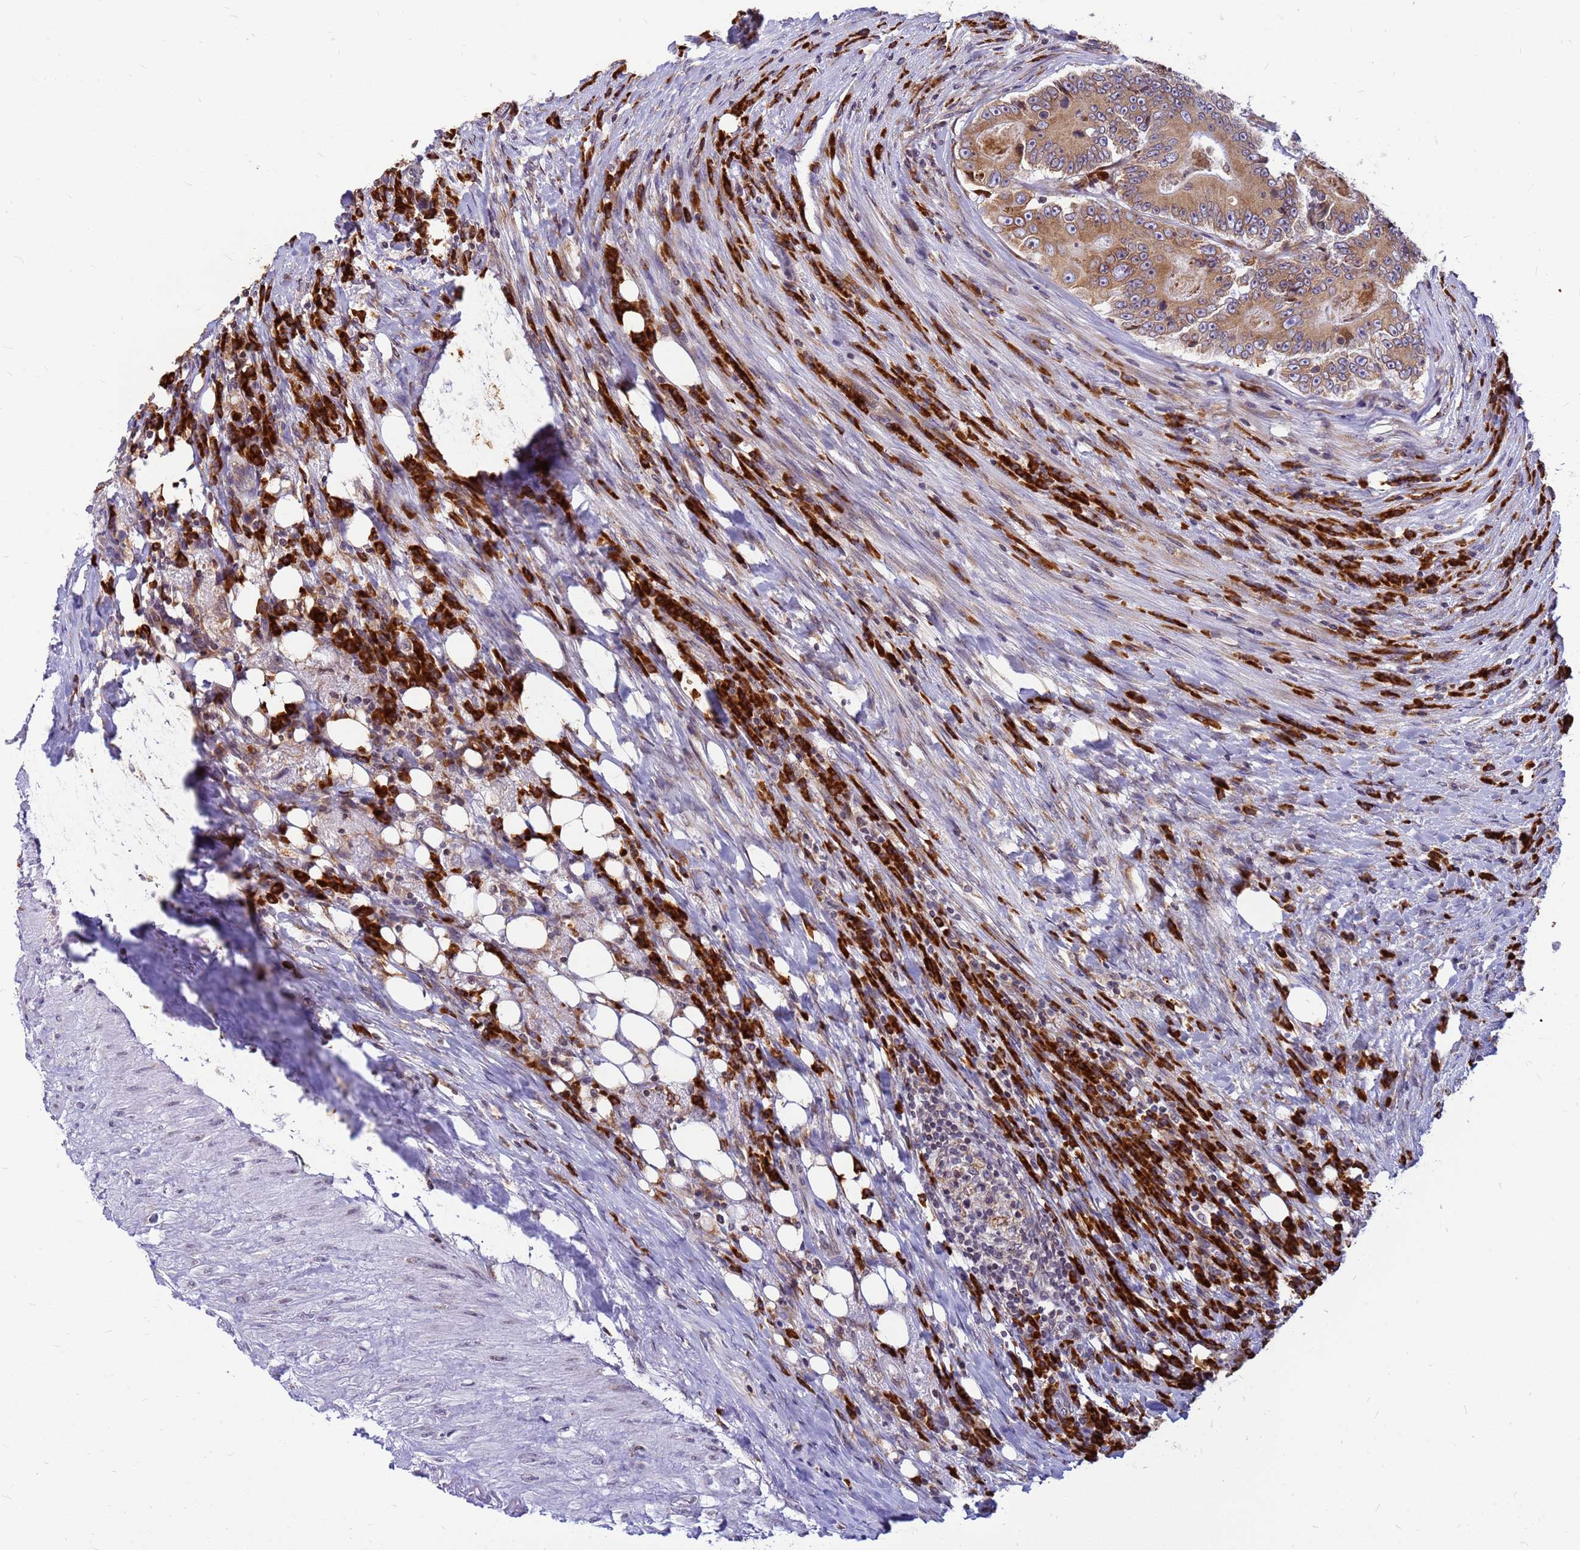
{"staining": {"intensity": "moderate", "quantity": ">75%", "location": "cytoplasmic/membranous"}, "tissue": "colorectal cancer", "cell_type": "Tumor cells", "image_type": "cancer", "snomed": [{"axis": "morphology", "description": "Adenocarcinoma, NOS"}, {"axis": "topography", "description": "Colon"}], "caption": "Tumor cells demonstrate medium levels of moderate cytoplasmic/membranous expression in about >75% of cells in human colorectal adenocarcinoma.", "gene": "SSR4", "patient": {"sex": "male", "age": 83}}